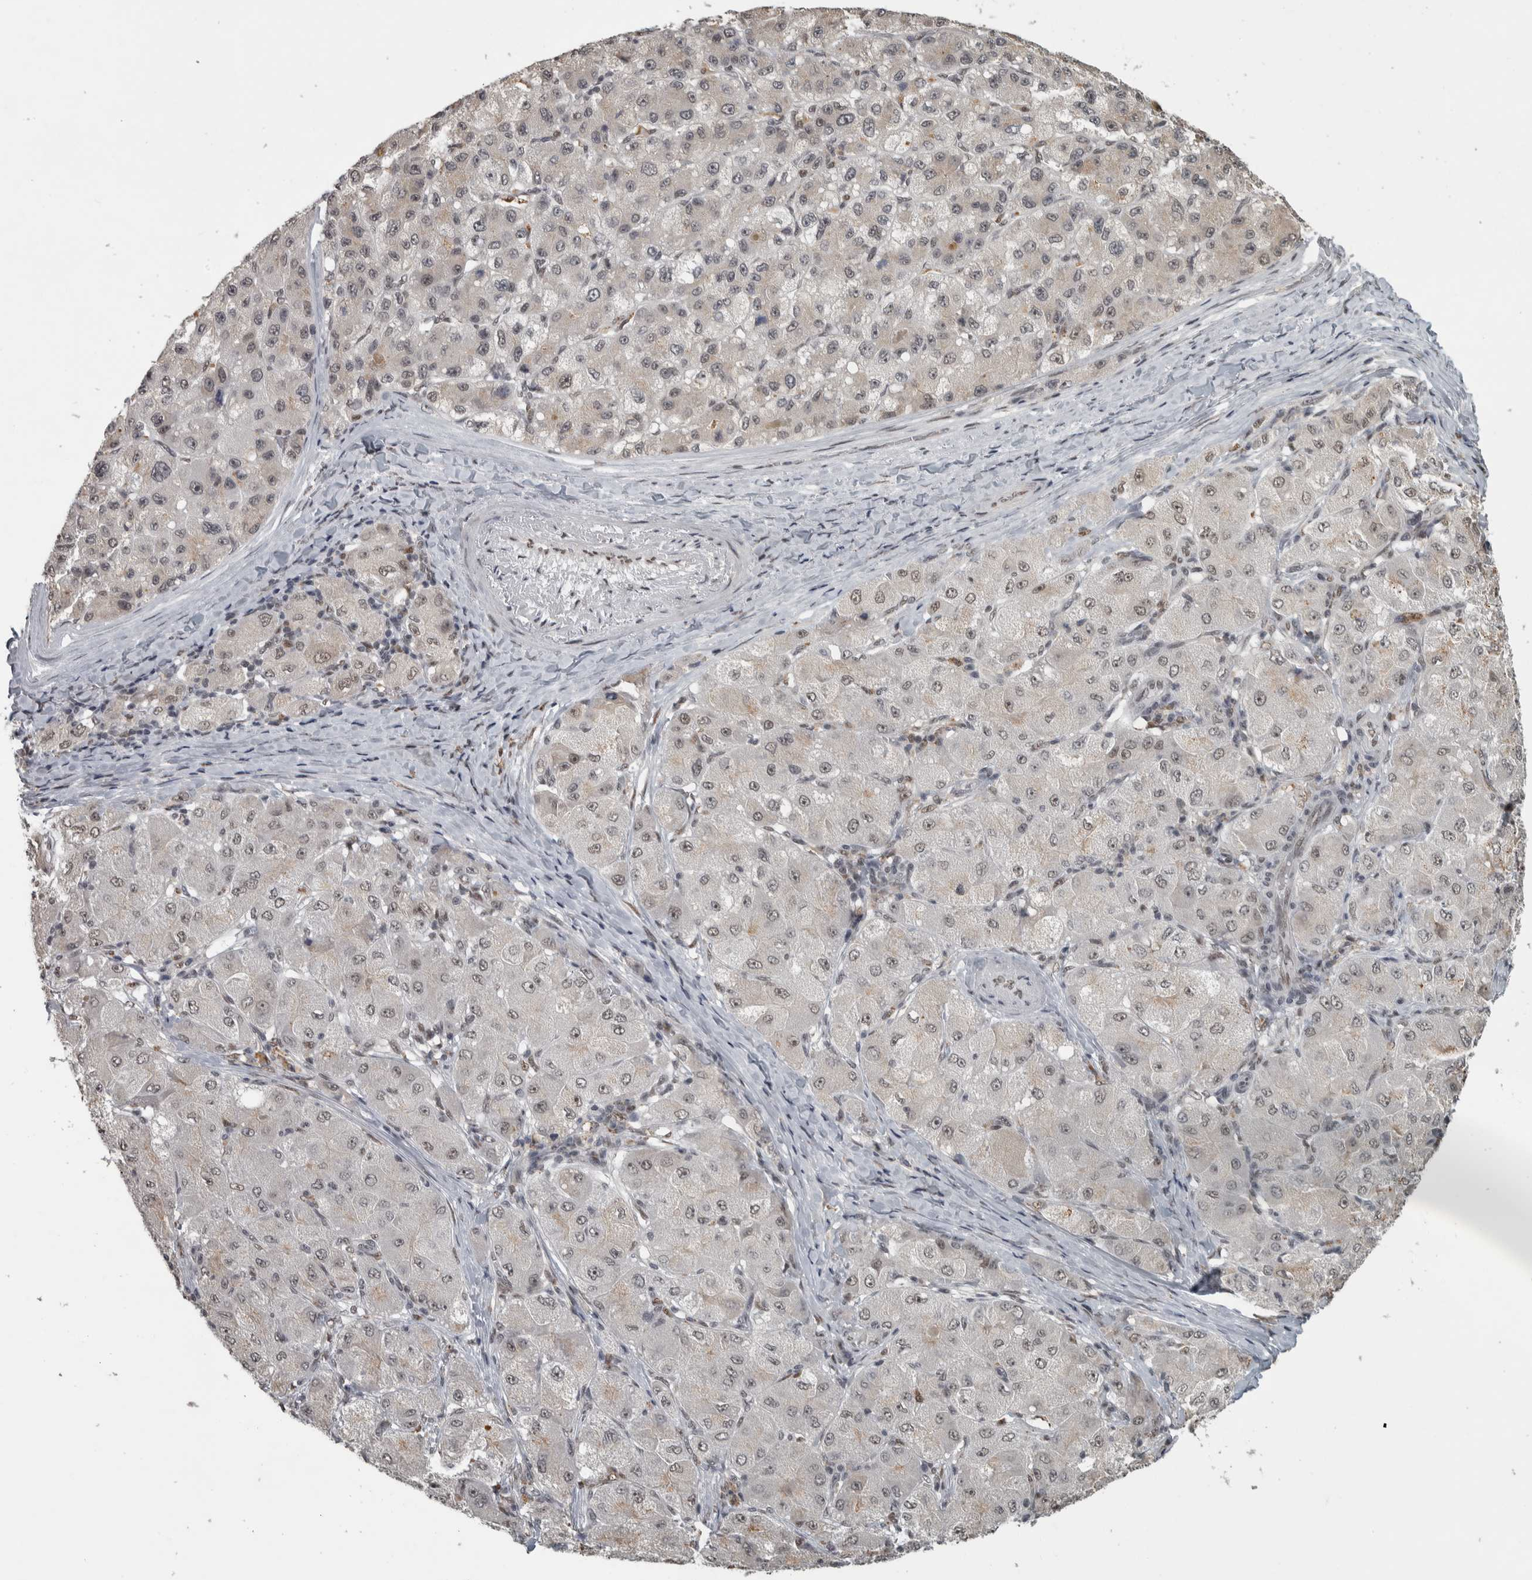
{"staining": {"intensity": "weak", "quantity": "25%-75%", "location": "nuclear"}, "tissue": "liver cancer", "cell_type": "Tumor cells", "image_type": "cancer", "snomed": [{"axis": "morphology", "description": "Carcinoma, Hepatocellular, NOS"}, {"axis": "topography", "description": "Liver"}], "caption": "Tumor cells reveal weak nuclear staining in approximately 25%-75% of cells in liver cancer (hepatocellular carcinoma). The protein of interest is stained brown, and the nuclei are stained in blue (DAB IHC with brightfield microscopy, high magnification).", "gene": "DDX42", "patient": {"sex": "male", "age": 80}}